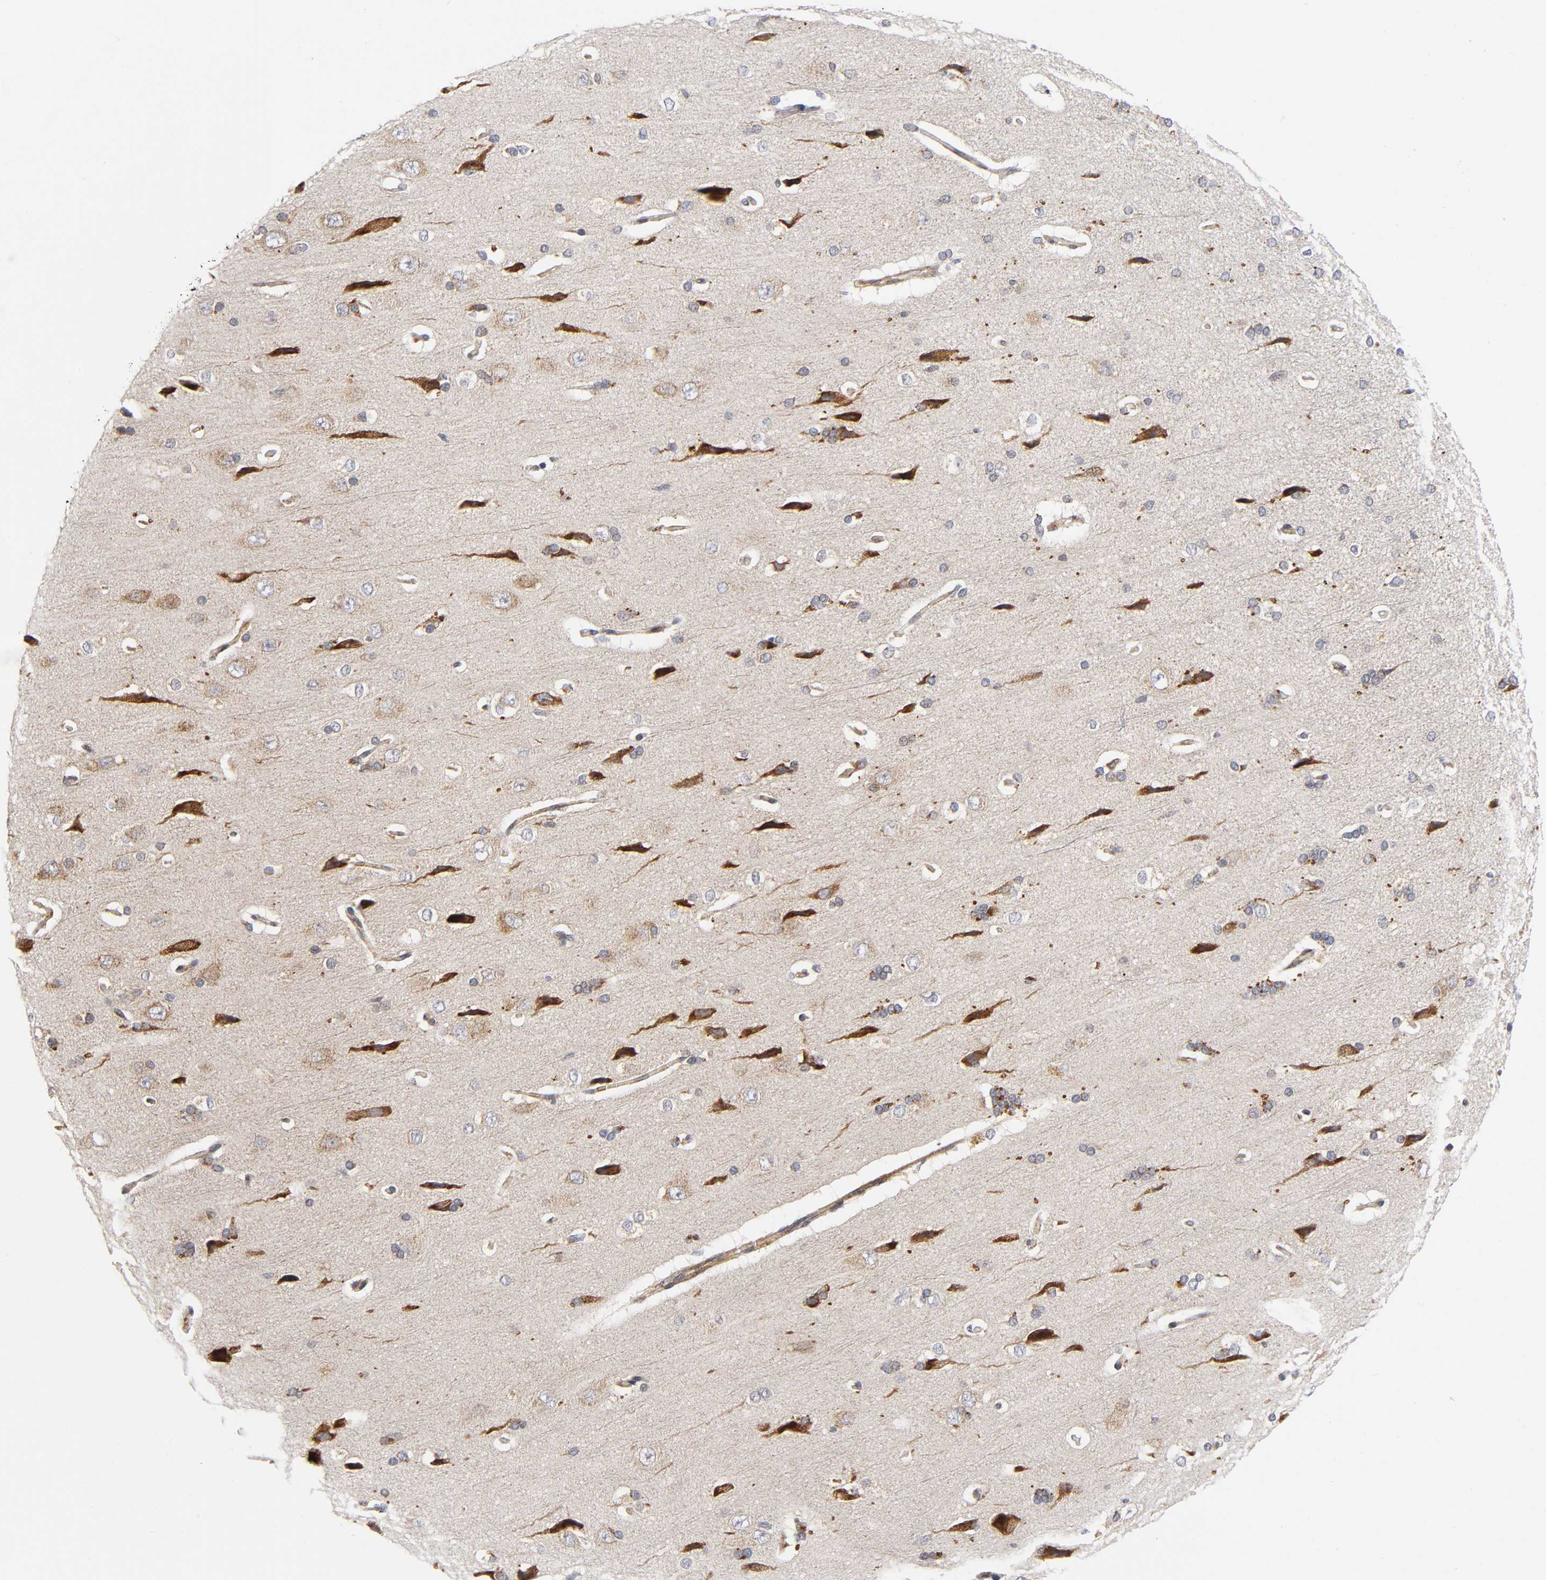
{"staining": {"intensity": "weak", "quantity": "25%-75%", "location": "cytoplasmic/membranous"}, "tissue": "cerebral cortex", "cell_type": "Endothelial cells", "image_type": "normal", "snomed": [{"axis": "morphology", "description": "Normal tissue, NOS"}, {"axis": "topography", "description": "Cerebral cortex"}], "caption": "Protein analysis of benign cerebral cortex shows weak cytoplasmic/membranous staining in about 25%-75% of endothelial cells. The staining is performed using DAB brown chromogen to label protein expression. The nuclei are counter-stained blue using hematoxylin.", "gene": "EIF5", "patient": {"sex": "male", "age": 62}}